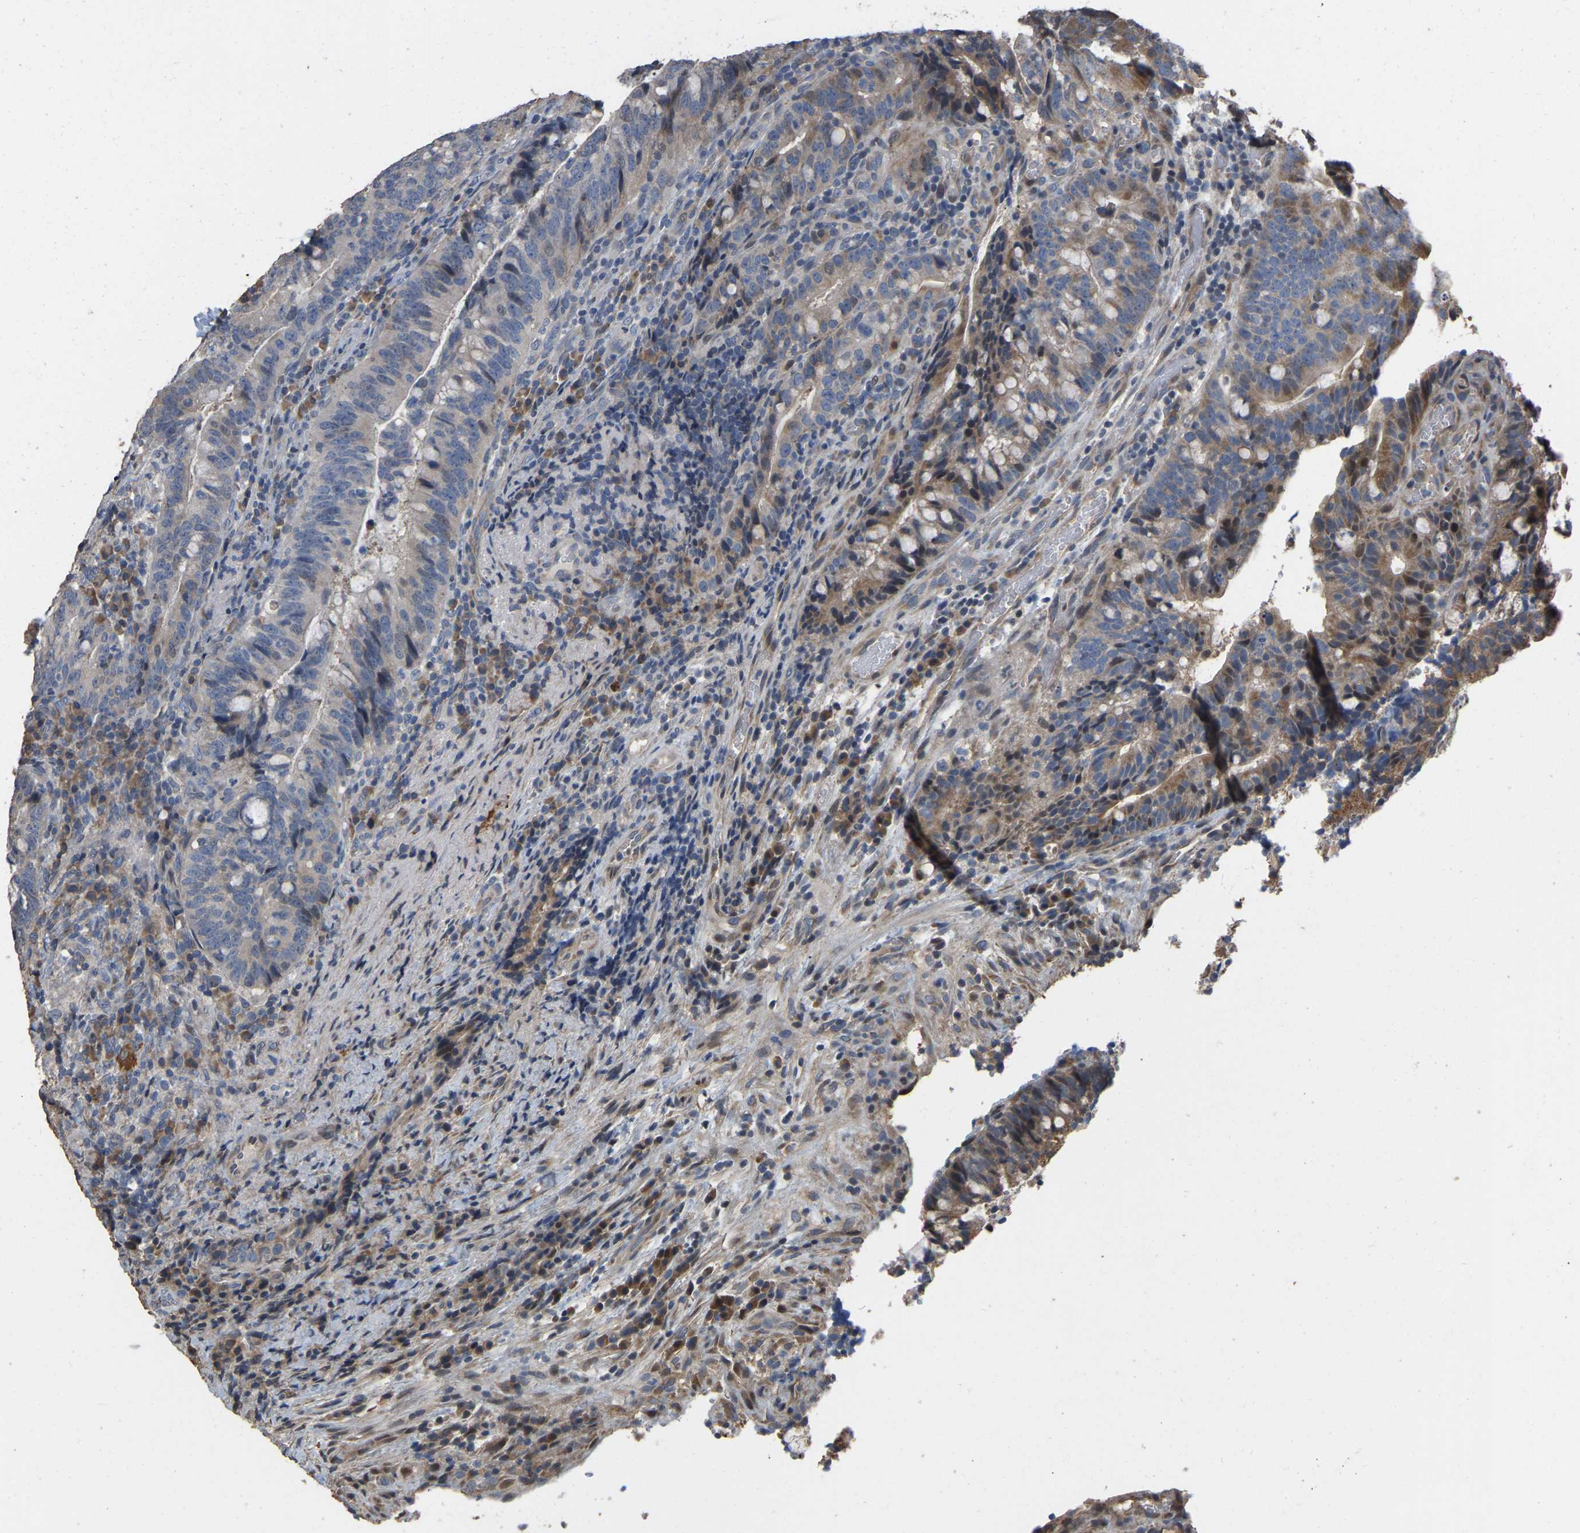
{"staining": {"intensity": "moderate", "quantity": "25%-75%", "location": "cytoplasmic/membranous,nuclear"}, "tissue": "colorectal cancer", "cell_type": "Tumor cells", "image_type": "cancer", "snomed": [{"axis": "morphology", "description": "Adenocarcinoma, NOS"}, {"axis": "topography", "description": "Colon"}], "caption": "IHC histopathology image of neoplastic tissue: adenocarcinoma (colorectal) stained using immunohistochemistry demonstrates medium levels of moderate protein expression localized specifically in the cytoplasmic/membranous and nuclear of tumor cells, appearing as a cytoplasmic/membranous and nuclear brown color.", "gene": "NCS1", "patient": {"sex": "female", "age": 66}}